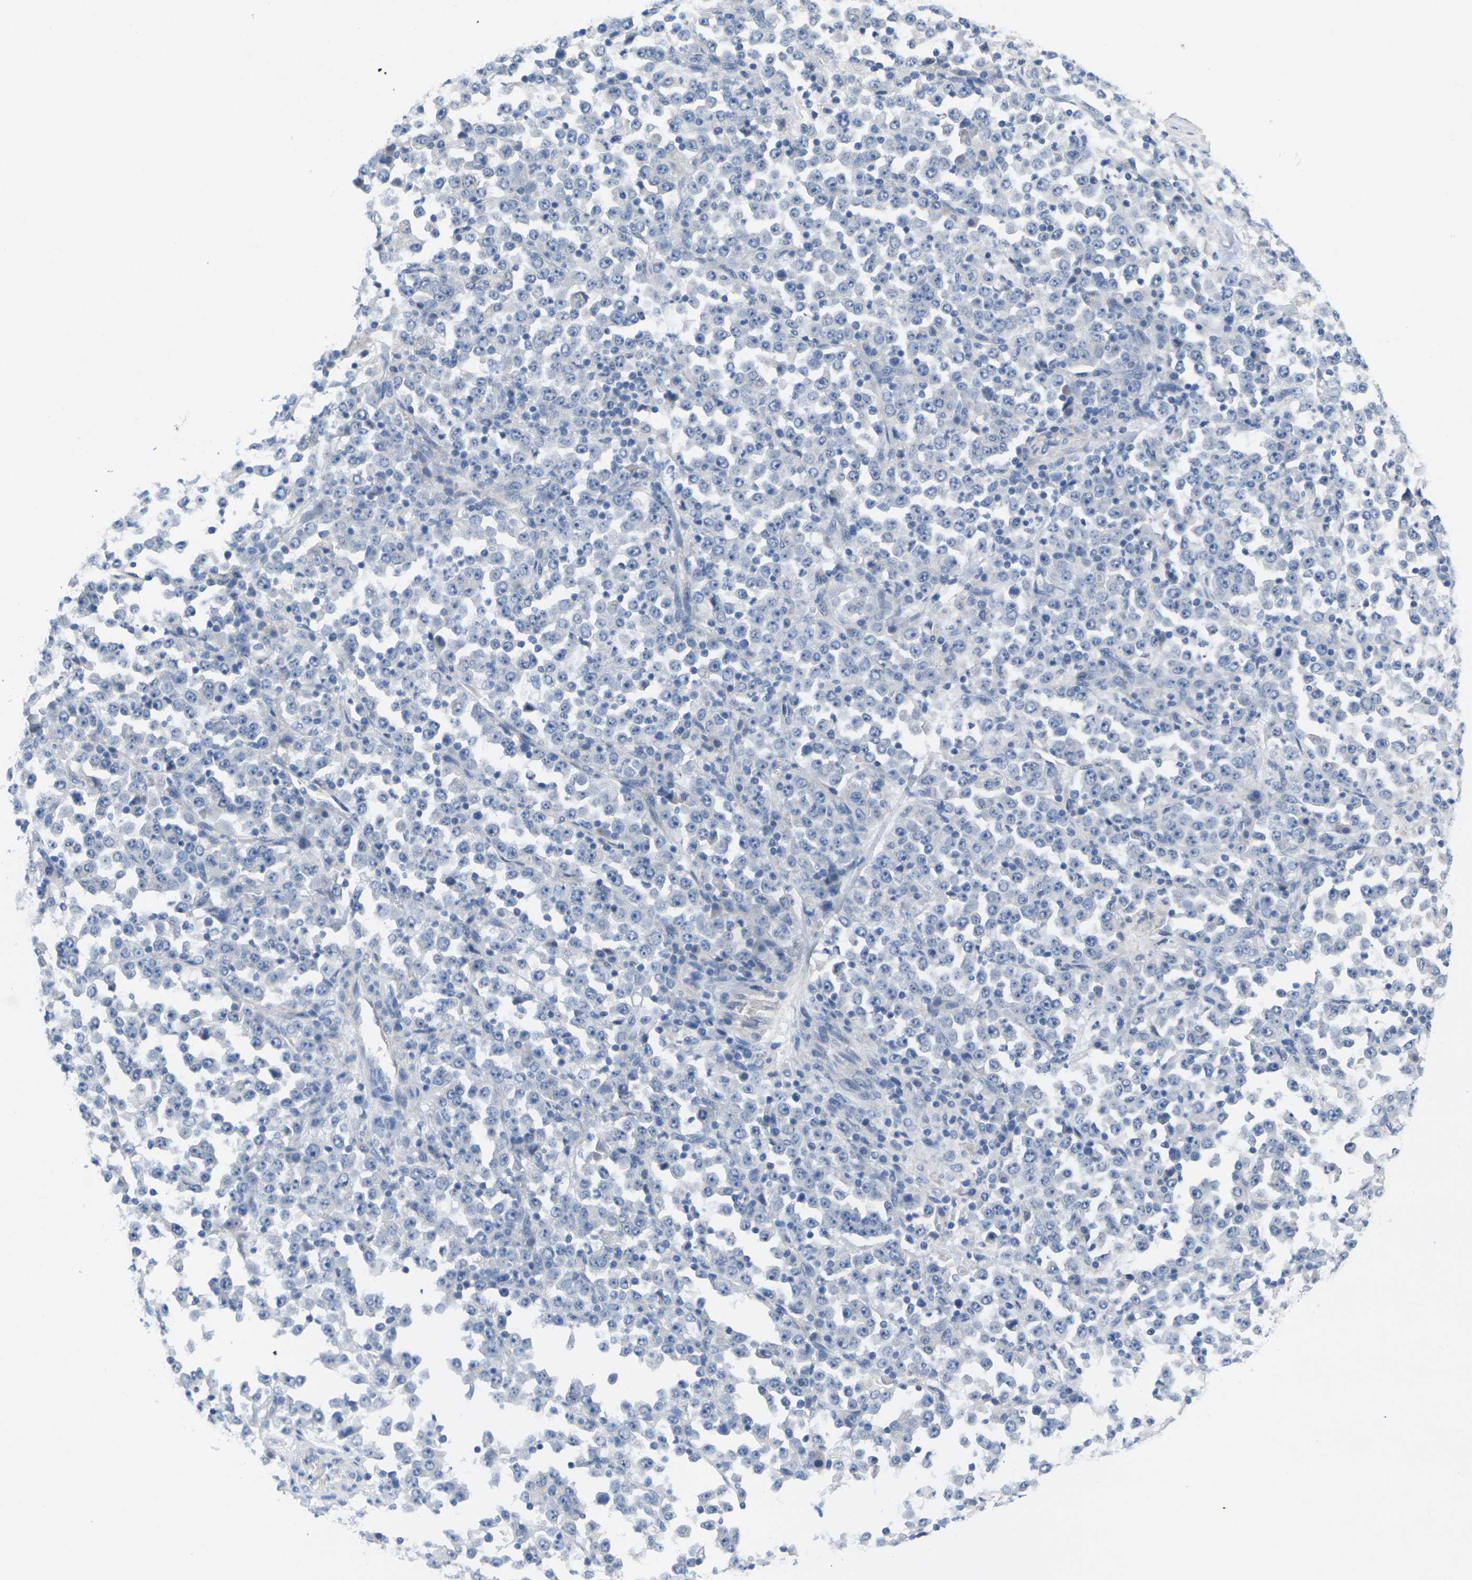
{"staining": {"intensity": "negative", "quantity": "none", "location": "none"}, "tissue": "stomach cancer", "cell_type": "Tumor cells", "image_type": "cancer", "snomed": [{"axis": "morphology", "description": "Normal tissue, NOS"}, {"axis": "morphology", "description": "Adenocarcinoma, NOS"}, {"axis": "topography", "description": "Stomach, upper"}, {"axis": "topography", "description": "Stomach"}], "caption": "Immunohistochemistry micrograph of stomach cancer (adenocarcinoma) stained for a protein (brown), which exhibits no positivity in tumor cells. The staining was performed using DAB (3,3'-diaminobenzidine) to visualize the protein expression in brown, while the nuclei were stained in blue with hematoxylin (Magnification: 20x).", "gene": "TNNI3", "patient": {"sex": "male", "age": 59}}